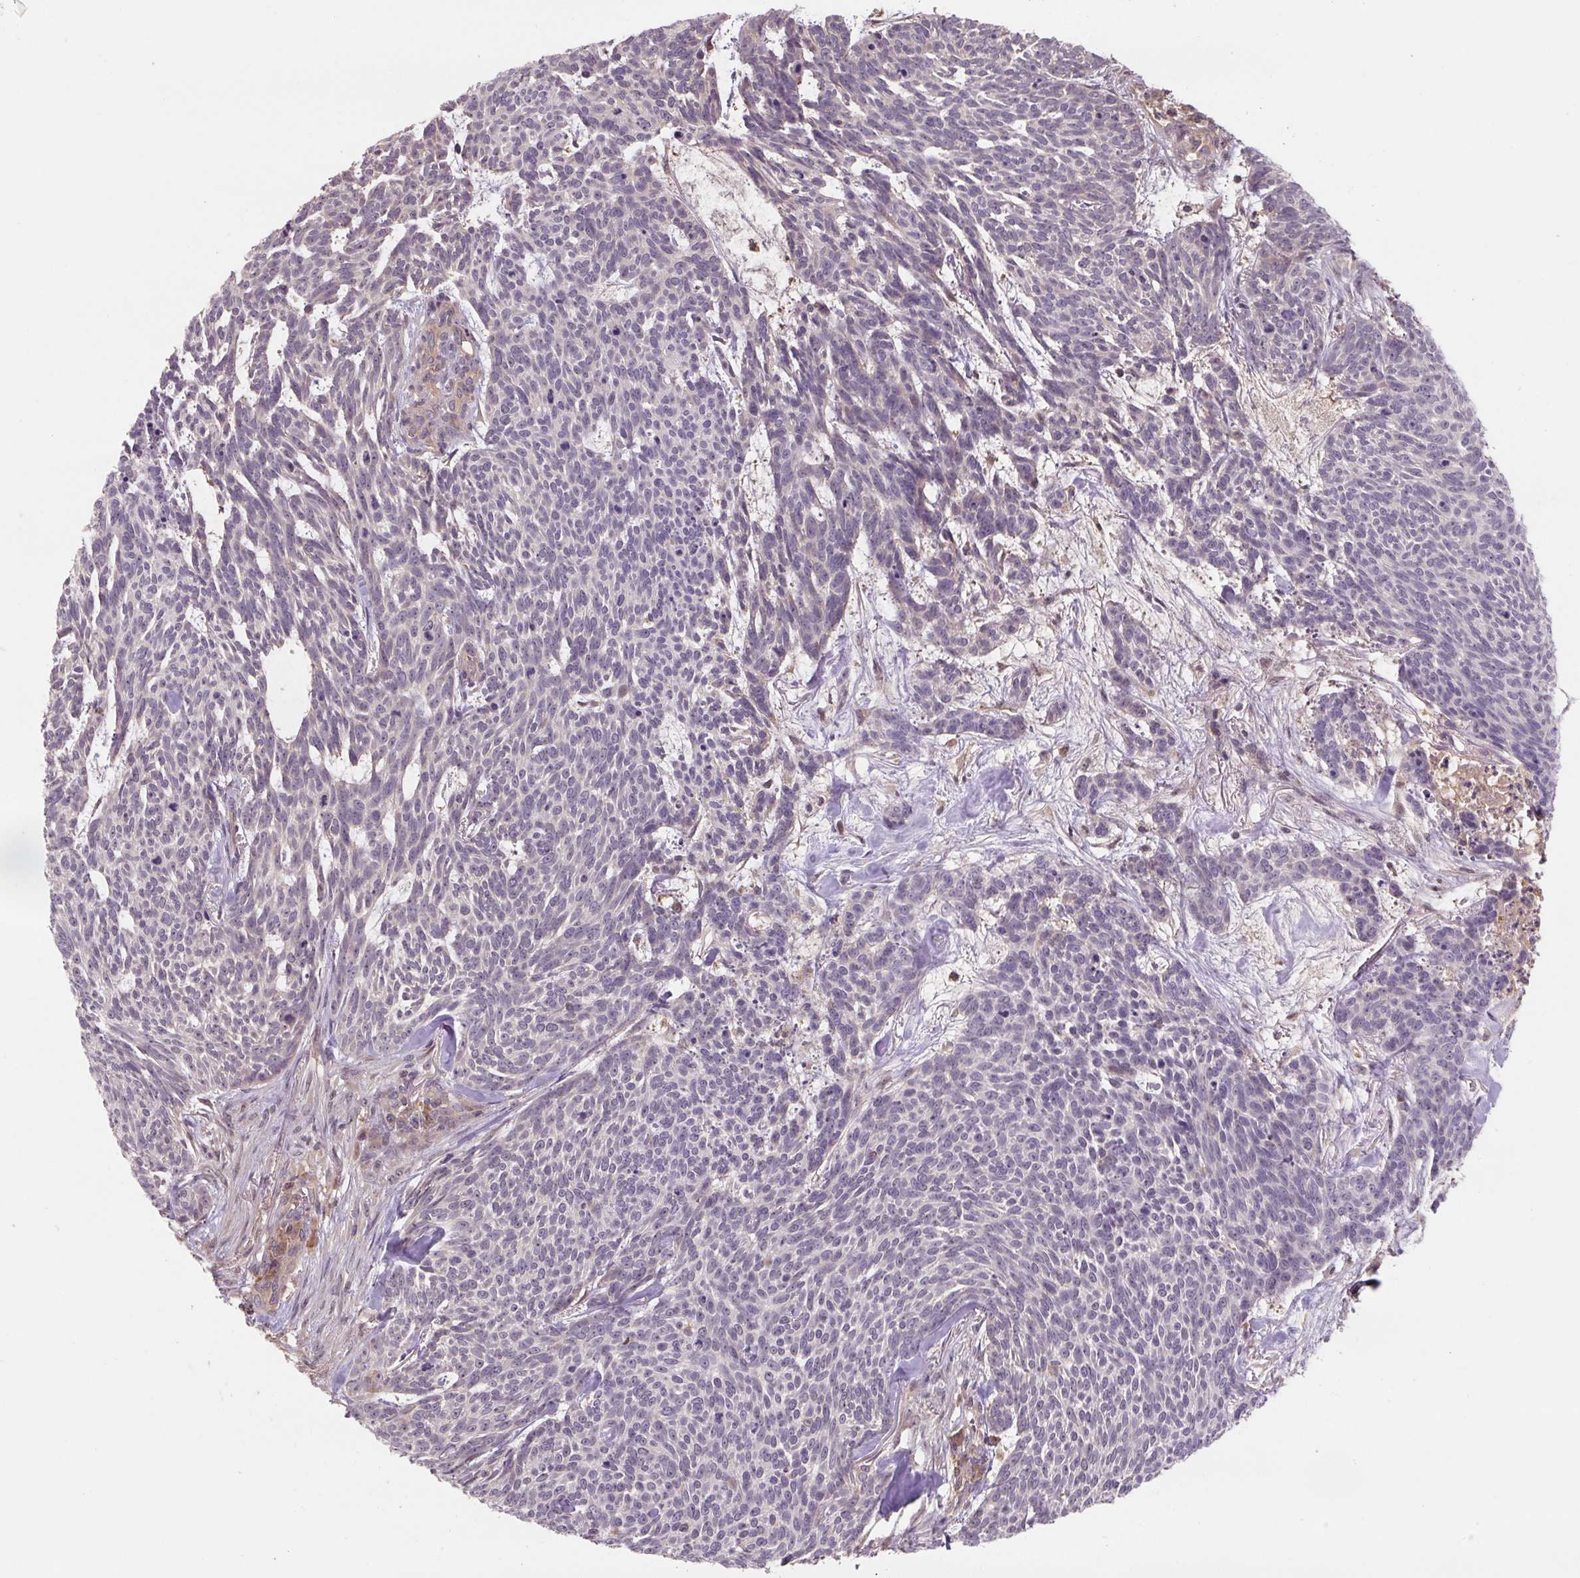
{"staining": {"intensity": "negative", "quantity": "none", "location": "none"}, "tissue": "skin cancer", "cell_type": "Tumor cells", "image_type": "cancer", "snomed": [{"axis": "morphology", "description": "Basal cell carcinoma"}, {"axis": "topography", "description": "Skin"}], "caption": "Histopathology image shows no protein staining in tumor cells of skin cancer (basal cell carcinoma) tissue.", "gene": "C2orf73", "patient": {"sex": "female", "age": 93}}